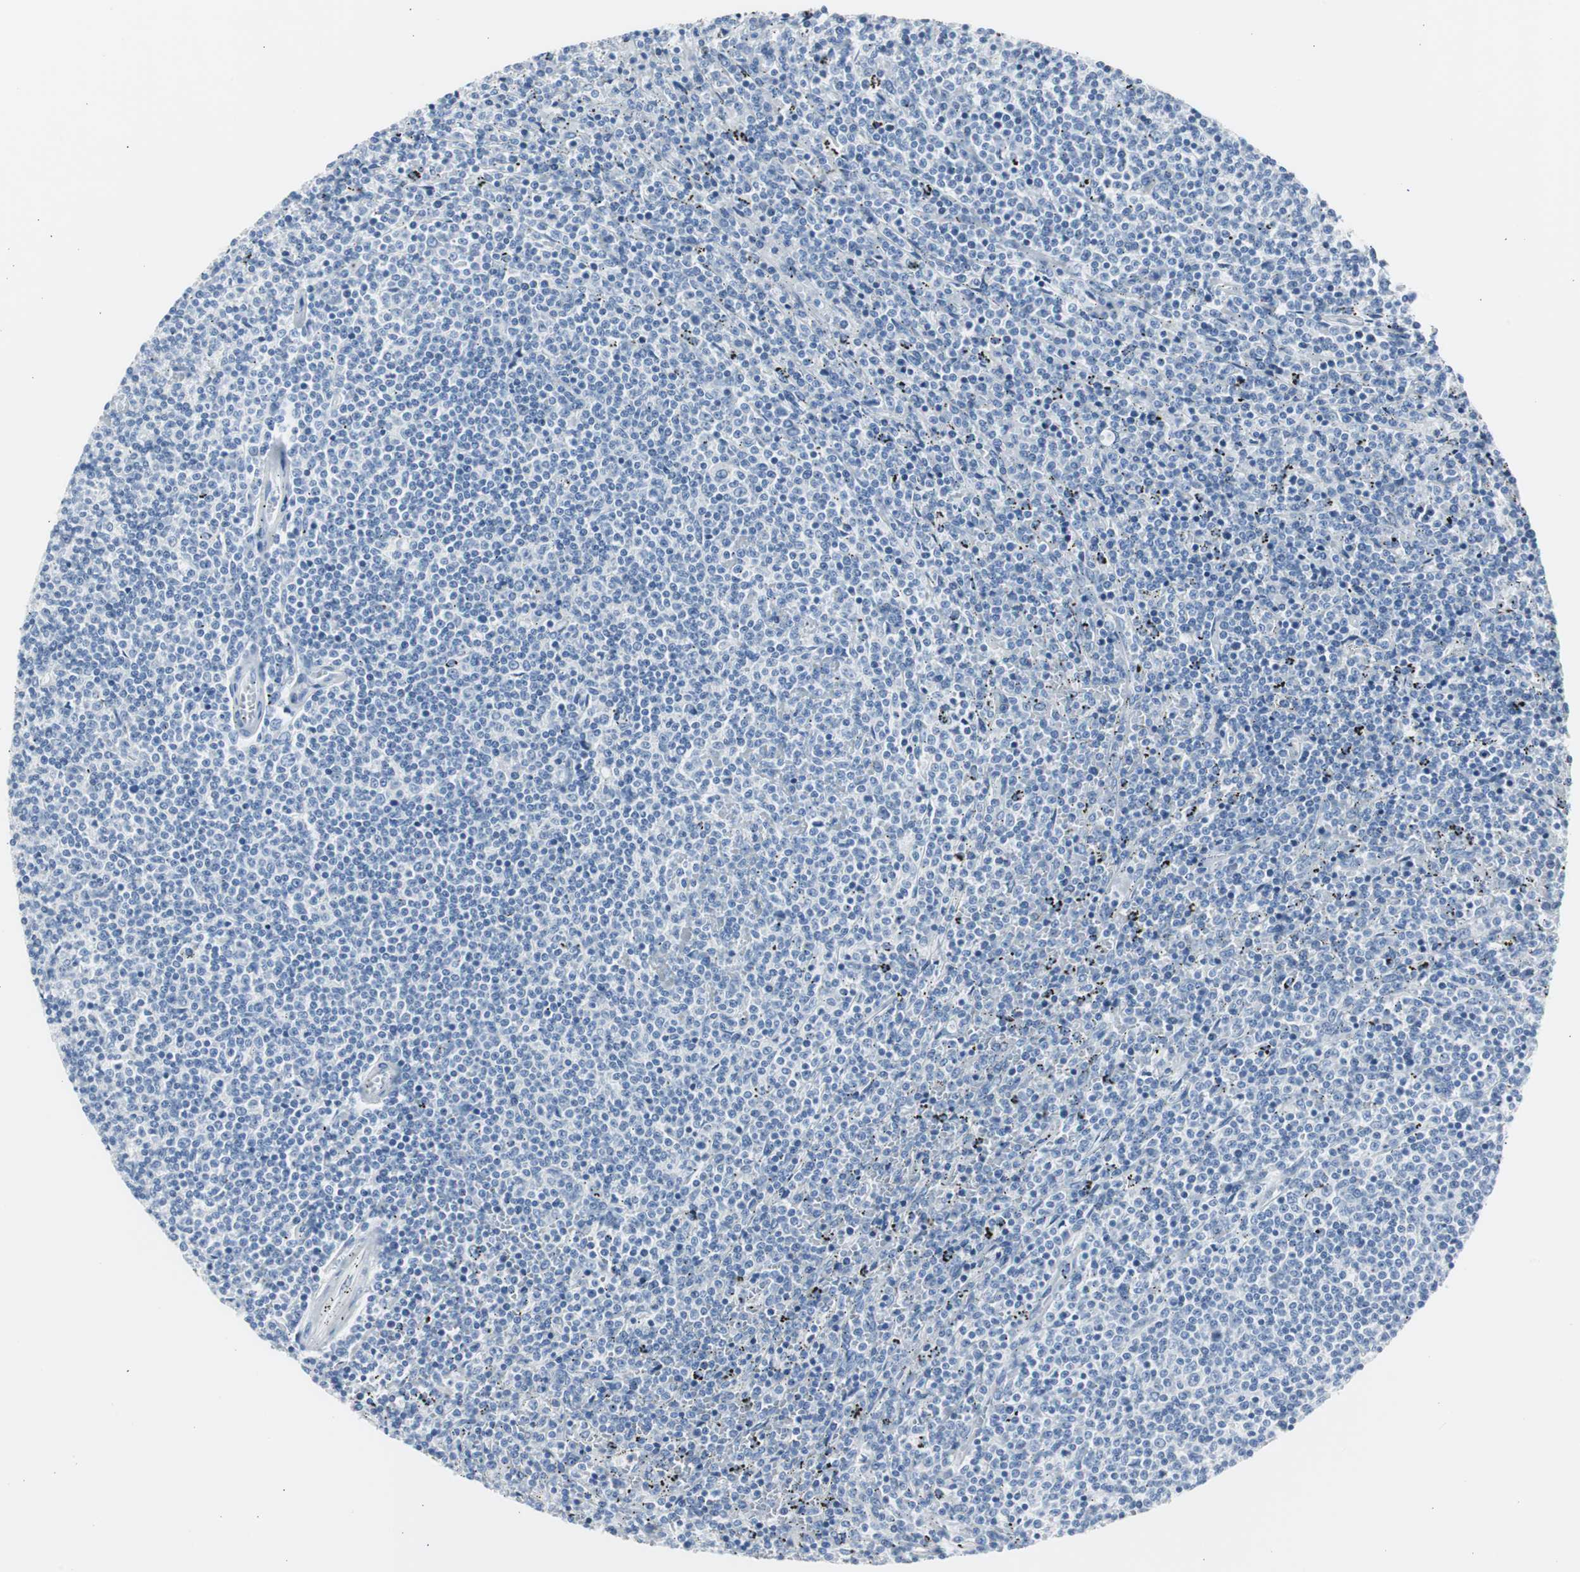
{"staining": {"intensity": "negative", "quantity": "none", "location": "none"}, "tissue": "lymphoma", "cell_type": "Tumor cells", "image_type": "cancer", "snomed": [{"axis": "morphology", "description": "Malignant lymphoma, non-Hodgkin's type, Low grade"}, {"axis": "topography", "description": "Spleen"}], "caption": "Immunohistochemistry (IHC) image of neoplastic tissue: malignant lymphoma, non-Hodgkin's type (low-grade) stained with DAB demonstrates no significant protein staining in tumor cells. Nuclei are stained in blue.", "gene": "S100A7", "patient": {"sex": "female", "age": 50}}